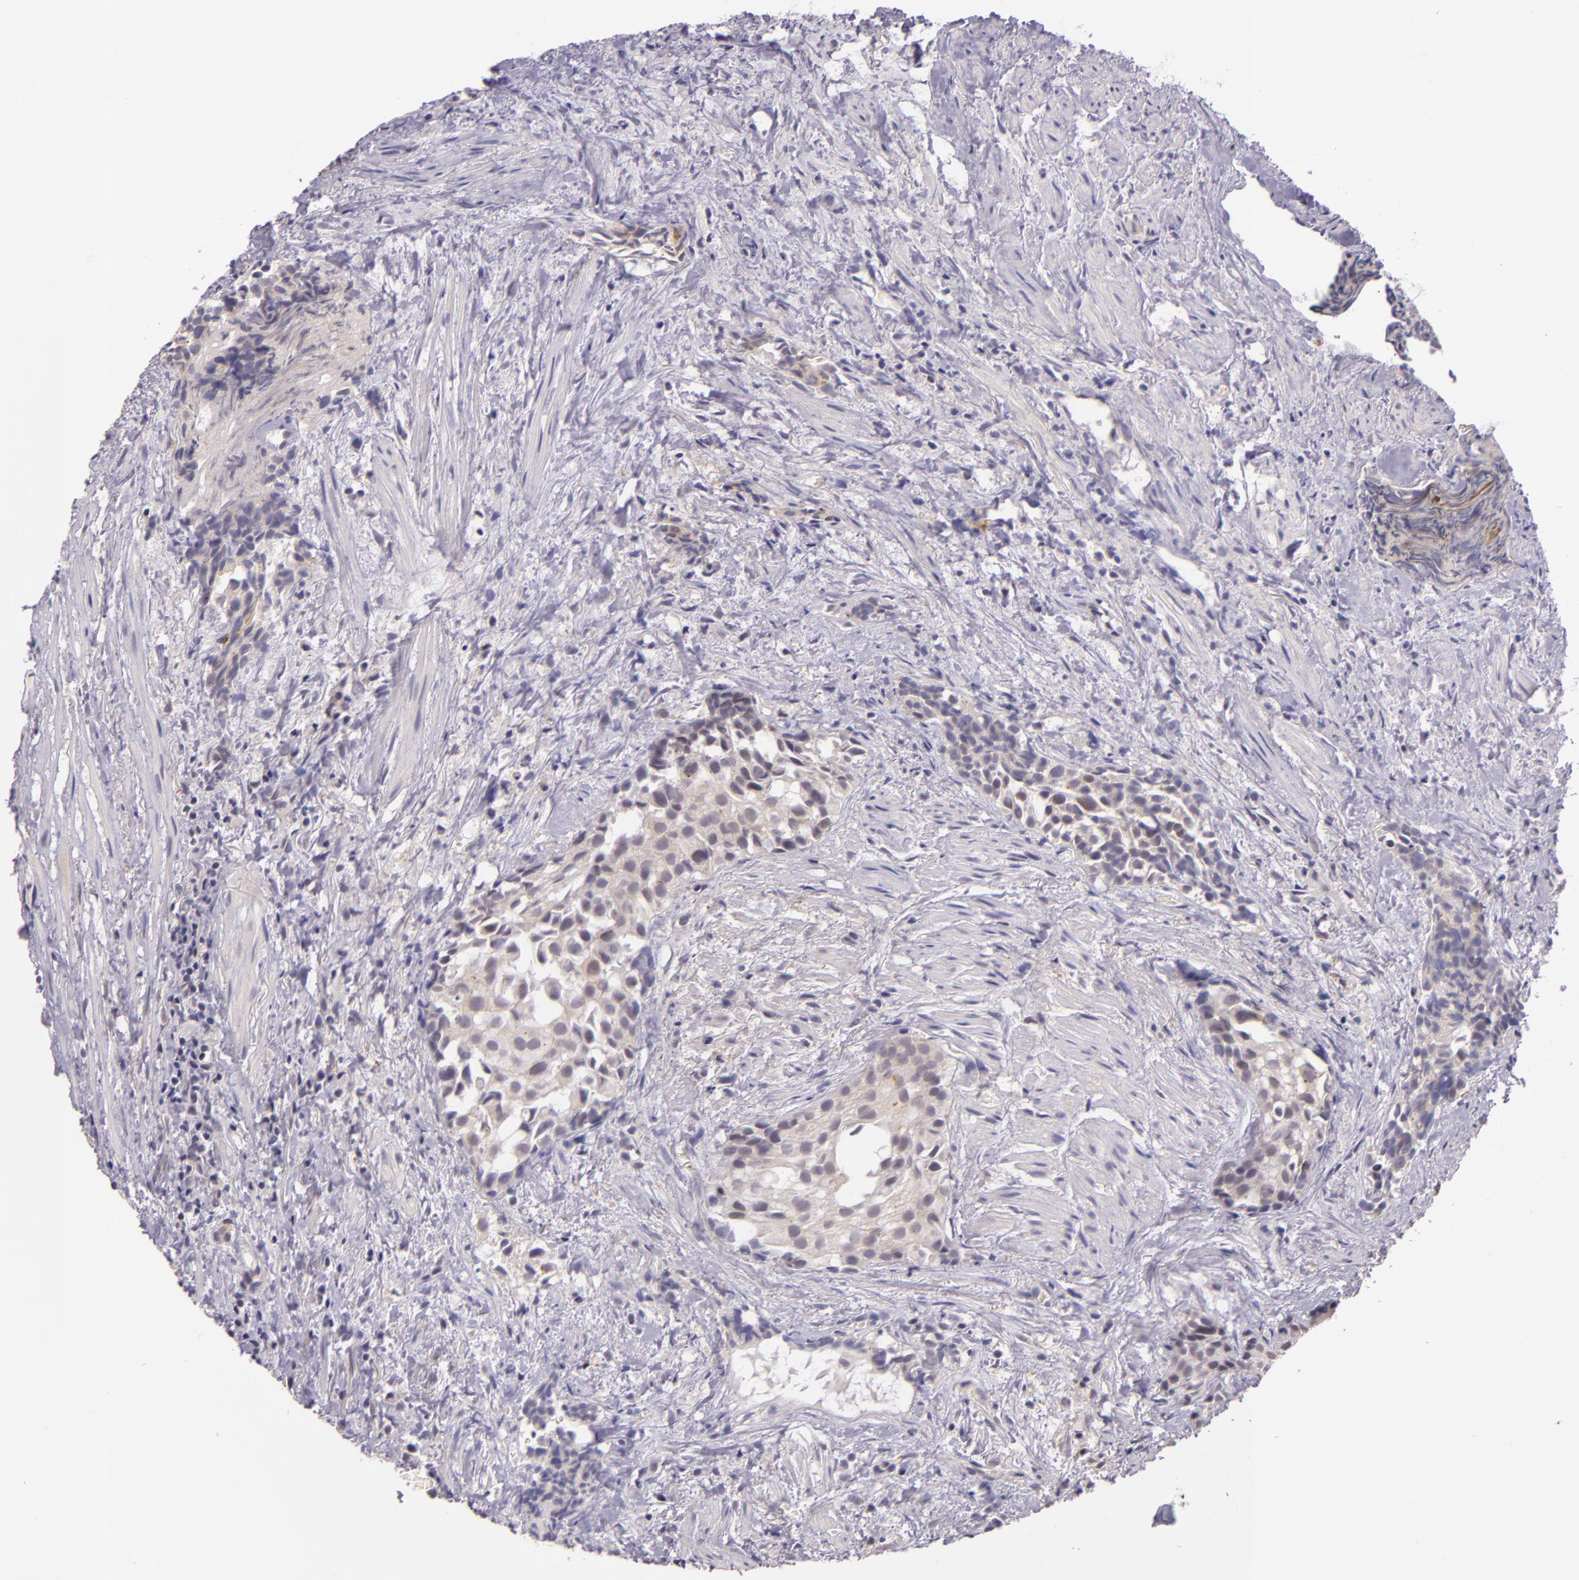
{"staining": {"intensity": "negative", "quantity": "none", "location": "none"}, "tissue": "urothelial cancer", "cell_type": "Tumor cells", "image_type": "cancer", "snomed": [{"axis": "morphology", "description": "Urothelial carcinoma, High grade"}, {"axis": "topography", "description": "Urinary bladder"}], "caption": "This image is of high-grade urothelial carcinoma stained with immunohistochemistry to label a protein in brown with the nuclei are counter-stained blue. There is no expression in tumor cells.", "gene": "ARMH4", "patient": {"sex": "female", "age": 78}}